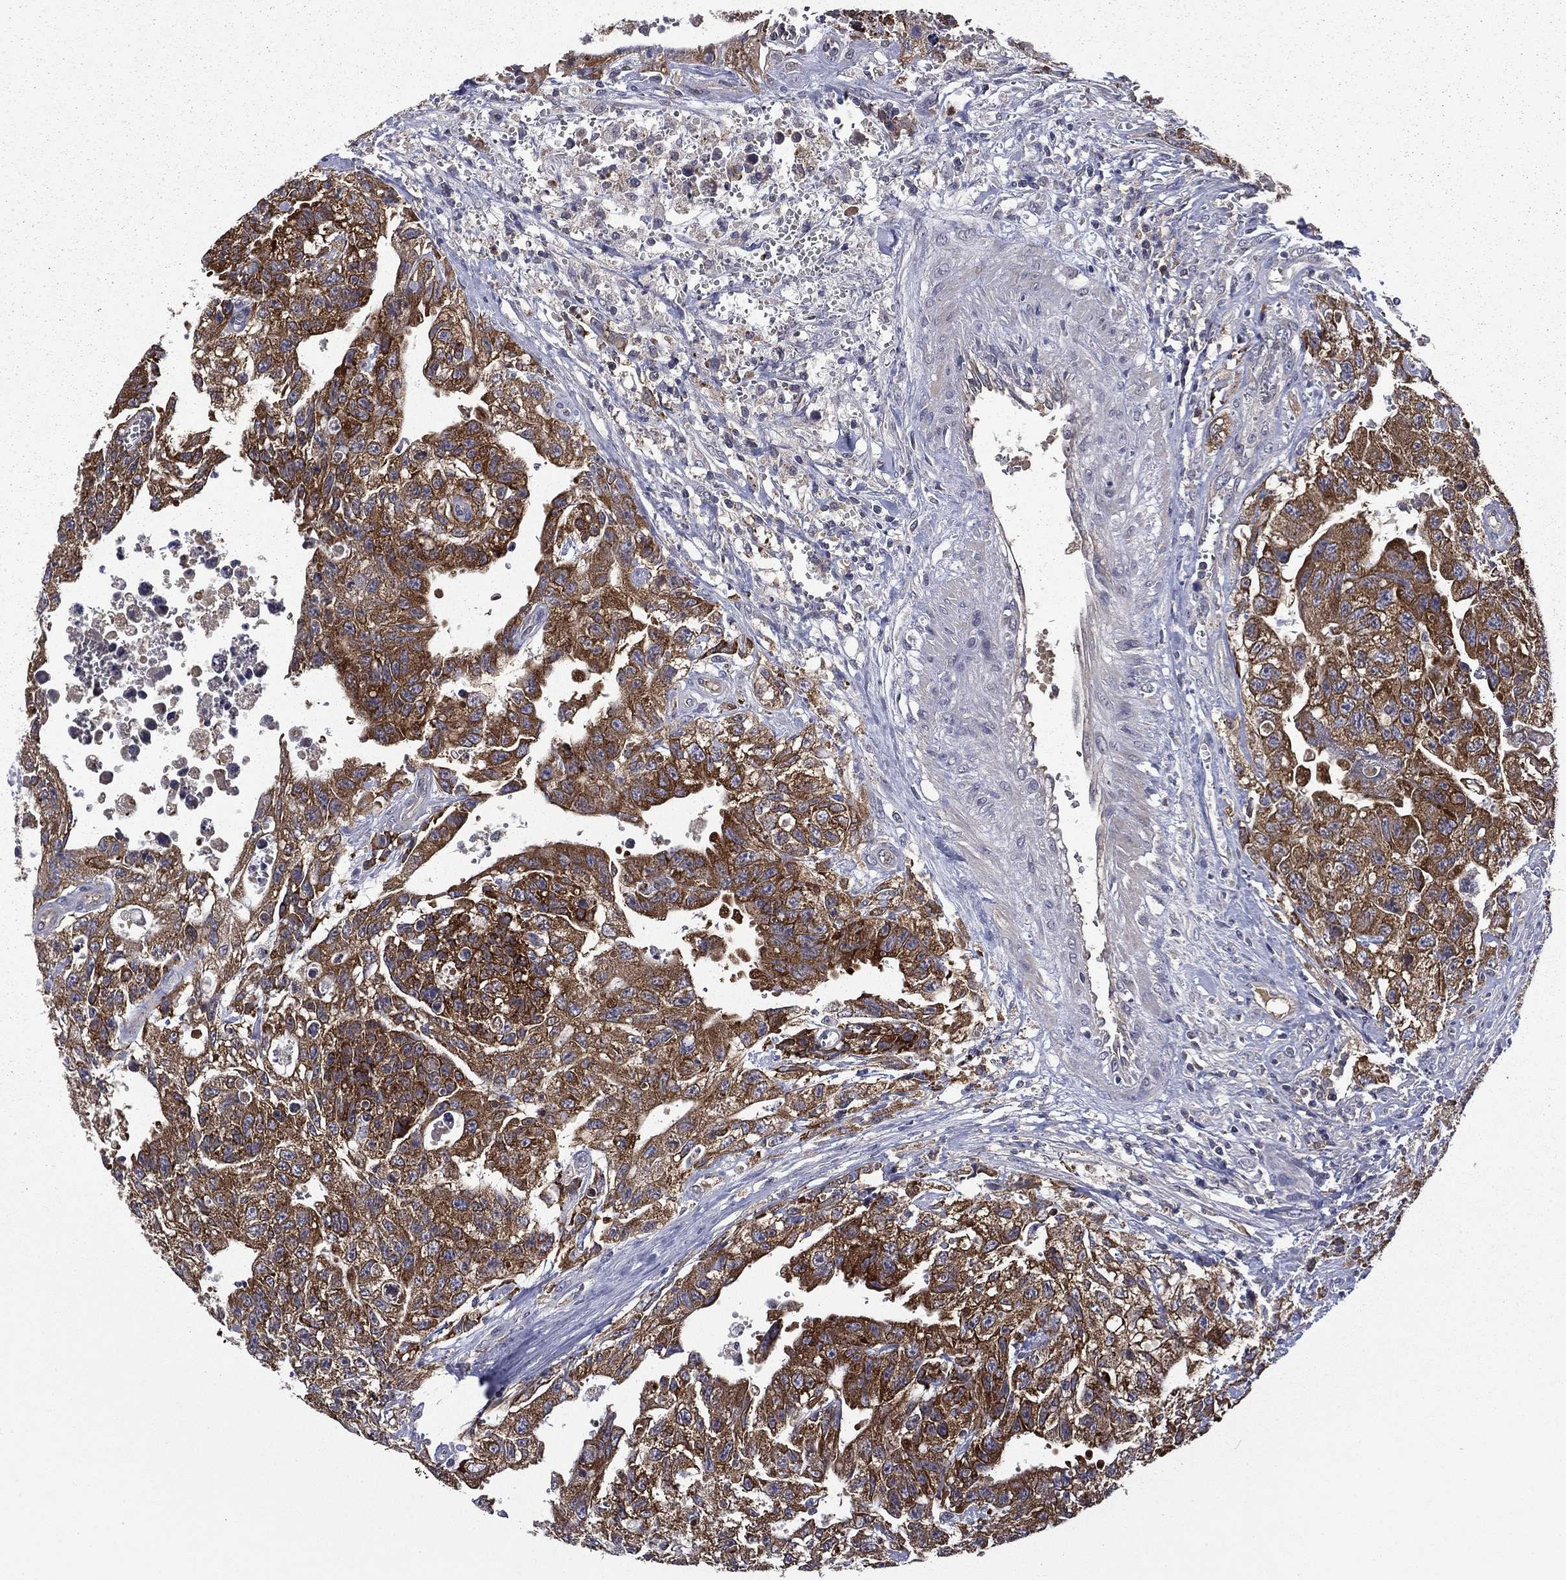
{"staining": {"intensity": "strong", "quantity": "25%-75%", "location": "cytoplasmic/membranous"}, "tissue": "testis cancer", "cell_type": "Tumor cells", "image_type": "cancer", "snomed": [{"axis": "morphology", "description": "Carcinoma, Embryonal, NOS"}, {"axis": "topography", "description": "Testis"}], "caption": "The micrograph exhibits staining of testis cancer (embryonal carcinoma), revealing strong cytoplasmic/membranous protein positivity (brown color) within tumor cells.", "gene": "CEACAM7", "patient": {"sex": "male", "age": 24}}